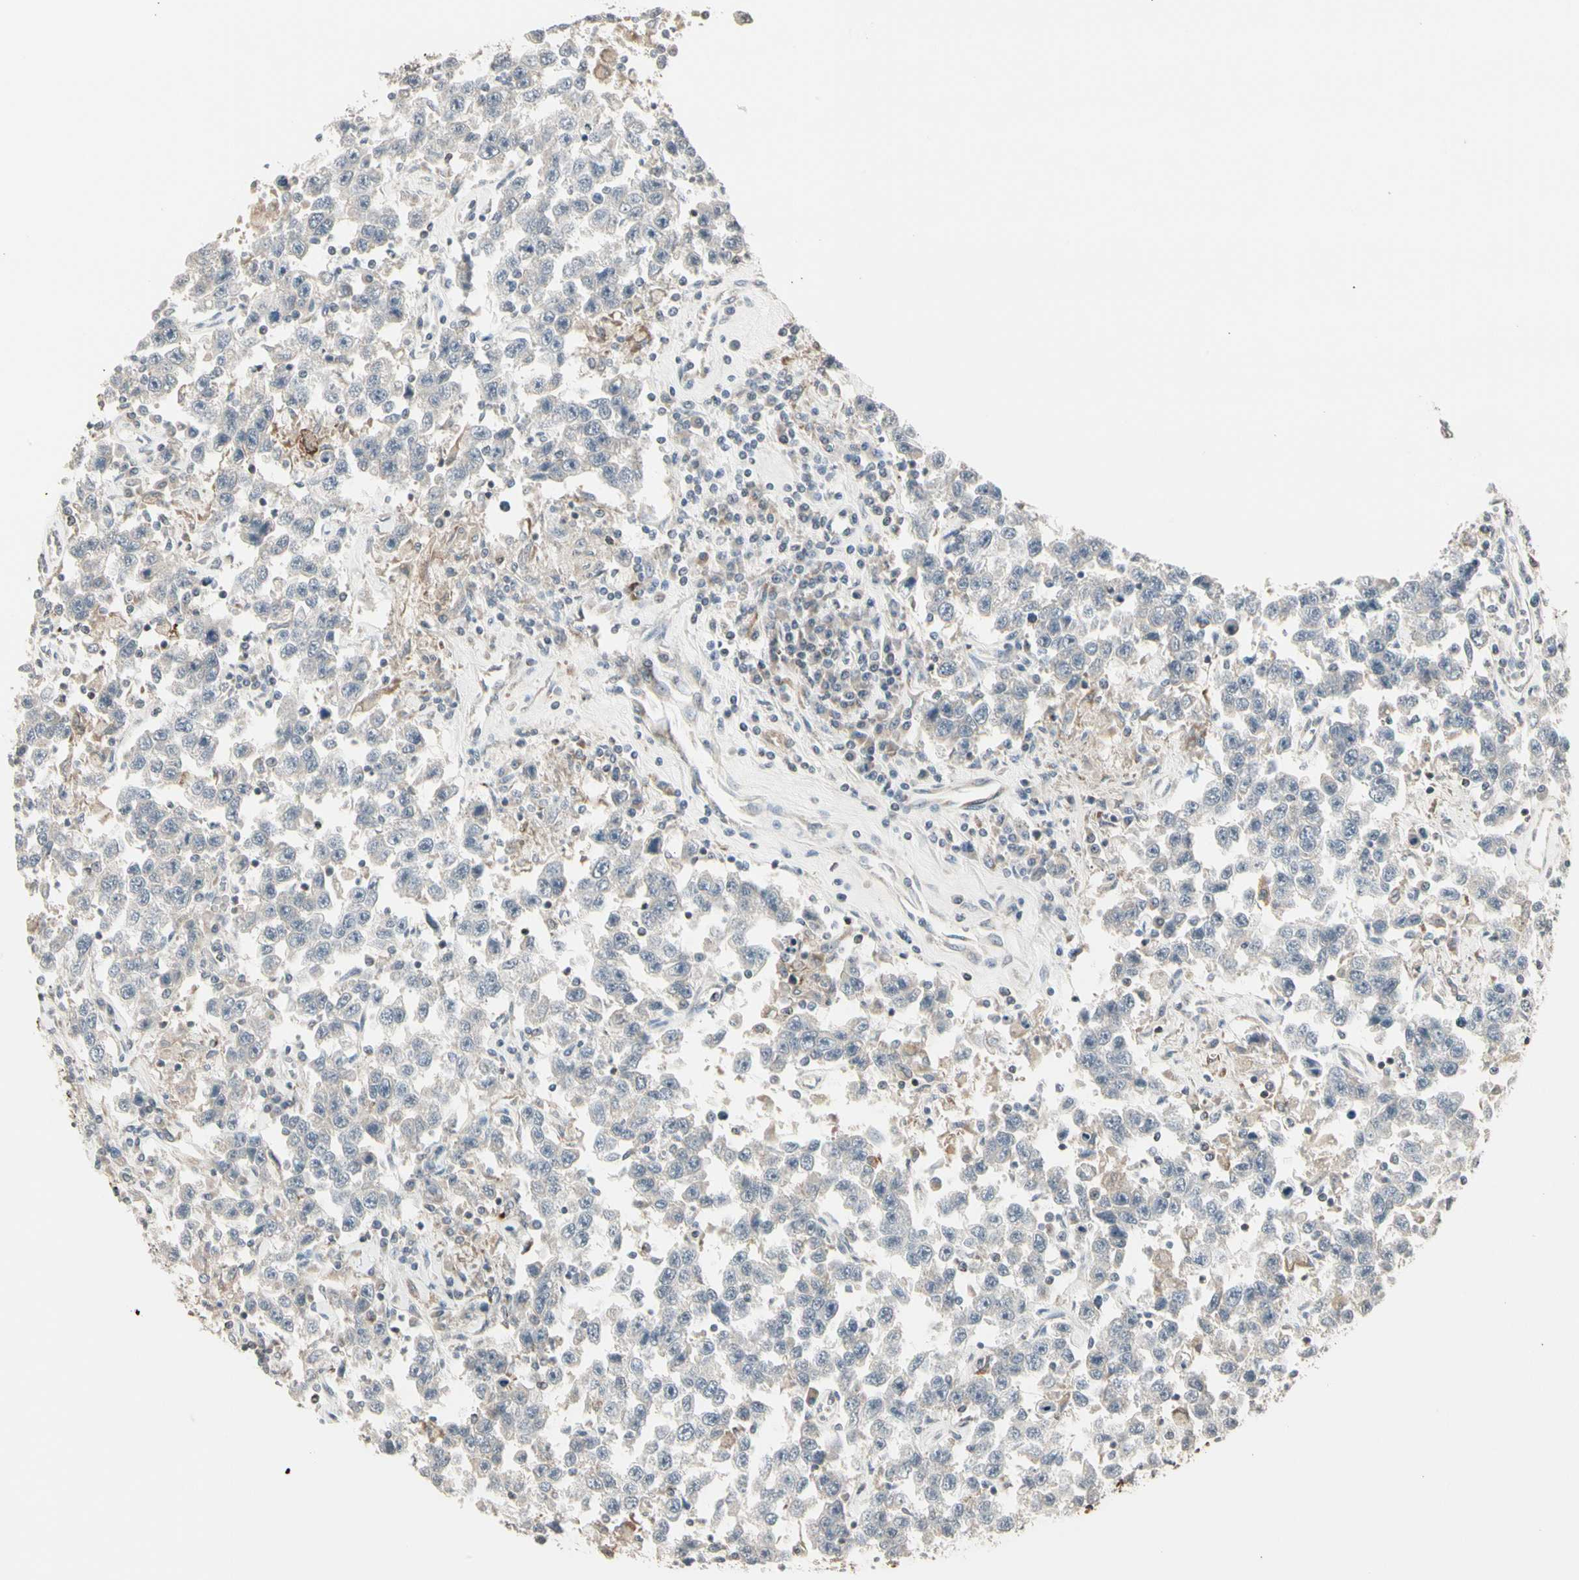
{"staining": {"intensity": "negative", "quantity": "none", "location": "none"}, "tissue": "testis cancer", "cell_type": "Tumor cells", "image_type": "cancer", "snomed": [{"axis": "morphology", "description": "Seminoma, NOS"}, {"axis": "topography", "description": "Testis"}], "caption": "The IHC micrograph has no significant positivity in tumor cells of testis cancer tissue.", "gene": "TMEM176A", "patient": {"sex": "male", "age": 41}}